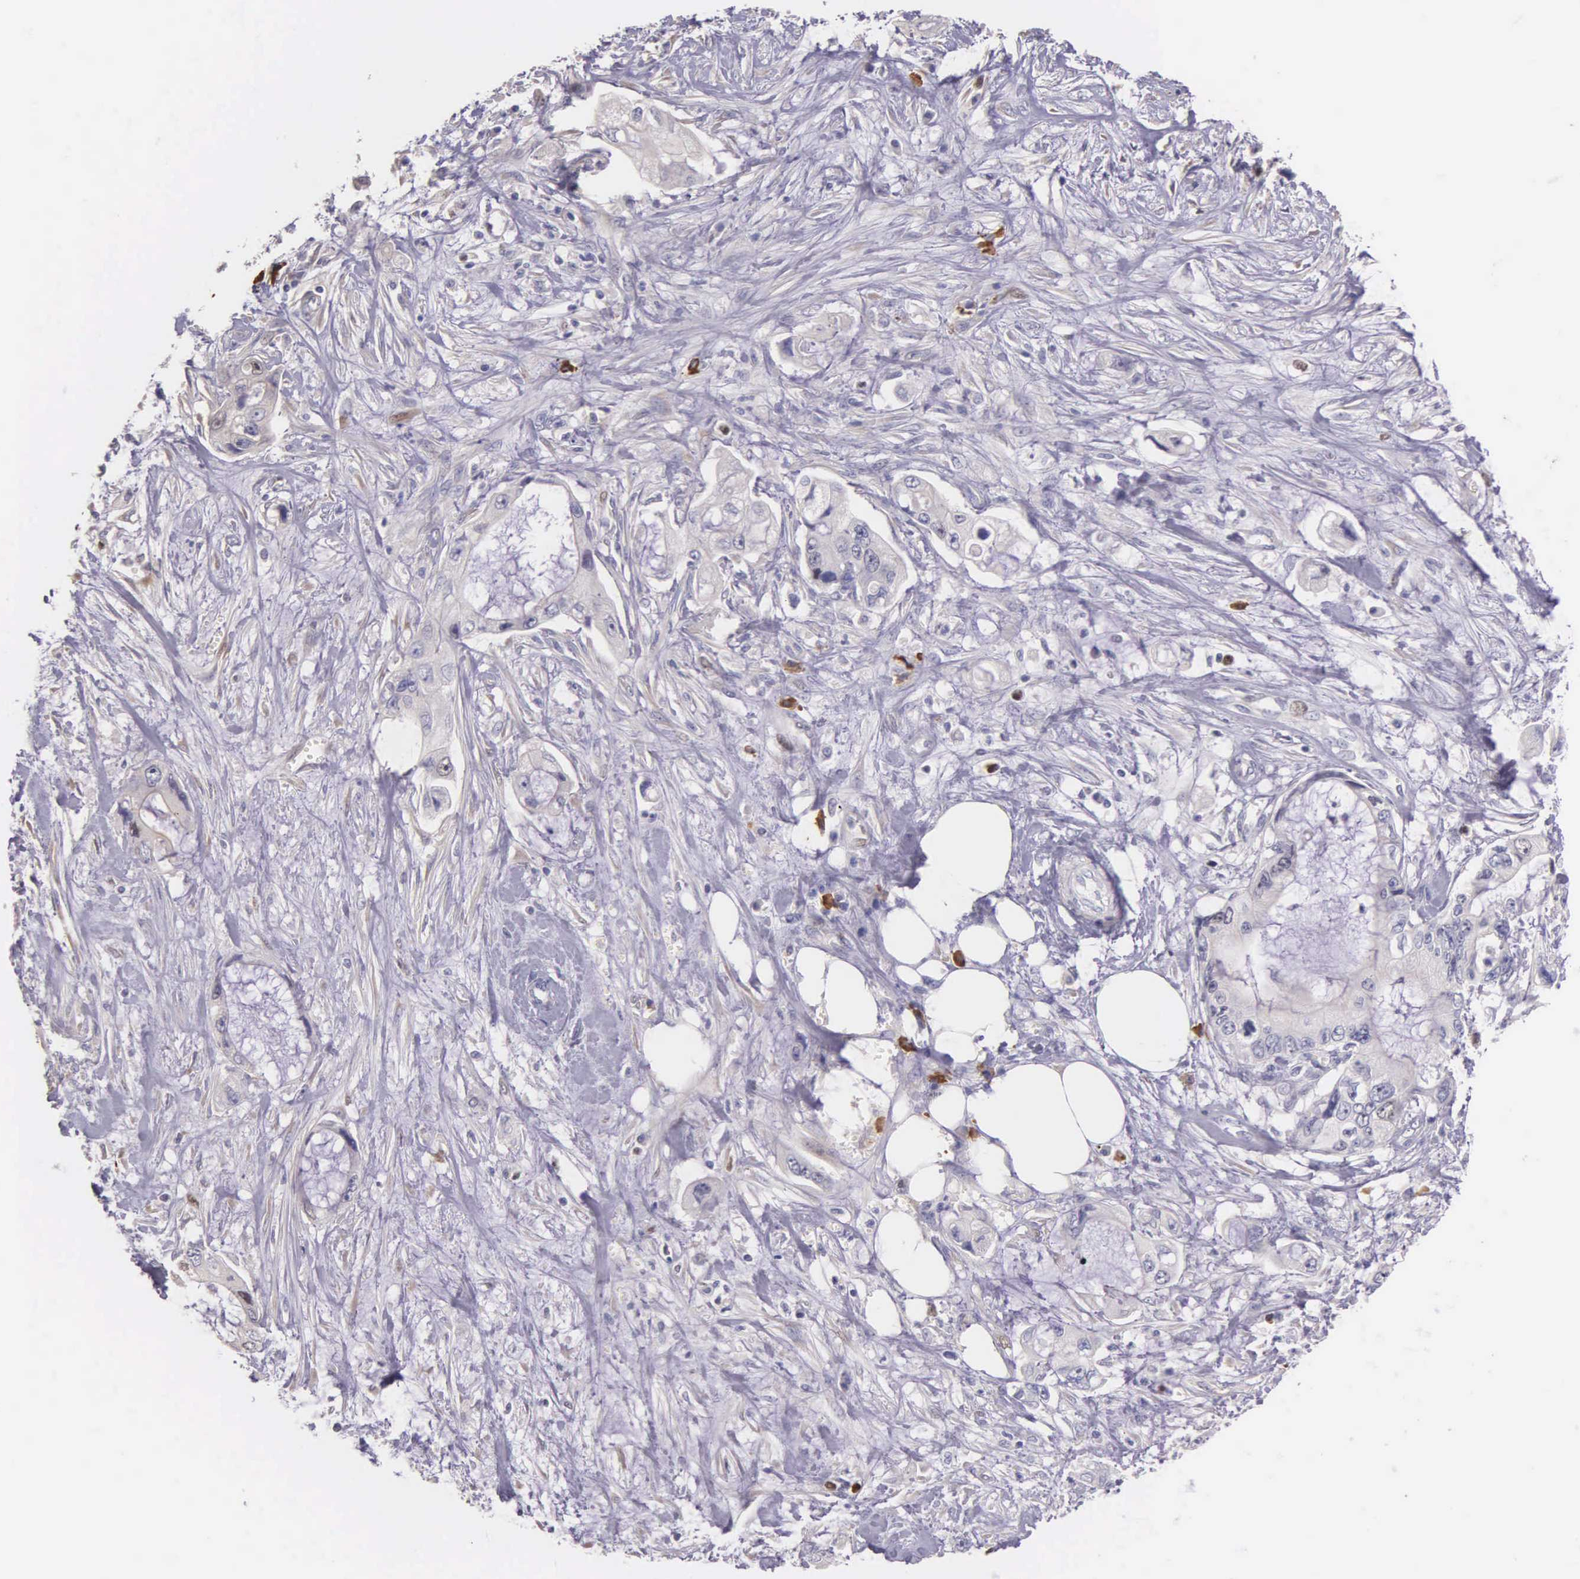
{"staining": {"intensity": "moderate", "quantity": "<25%", "location": "nuclear"}, "tissue": "pancreatic cancer", "cell_type": "Tumor cells", "image_type": "cancer", "snomed": [{"axis": "morphology", "description": "Adenocarcinoma, NOS"}, {"axis": "topography", "description": "Pancreas"}, {"axis": "topography", "description": "Stomach, upper"}], "caption": "A brown stain labels moderate nuclear staining of a protein in pancreatic adenocarcinoma tumor cells.", "gene": "MCM5", "patient": {"sex": "male", "age": 77}}